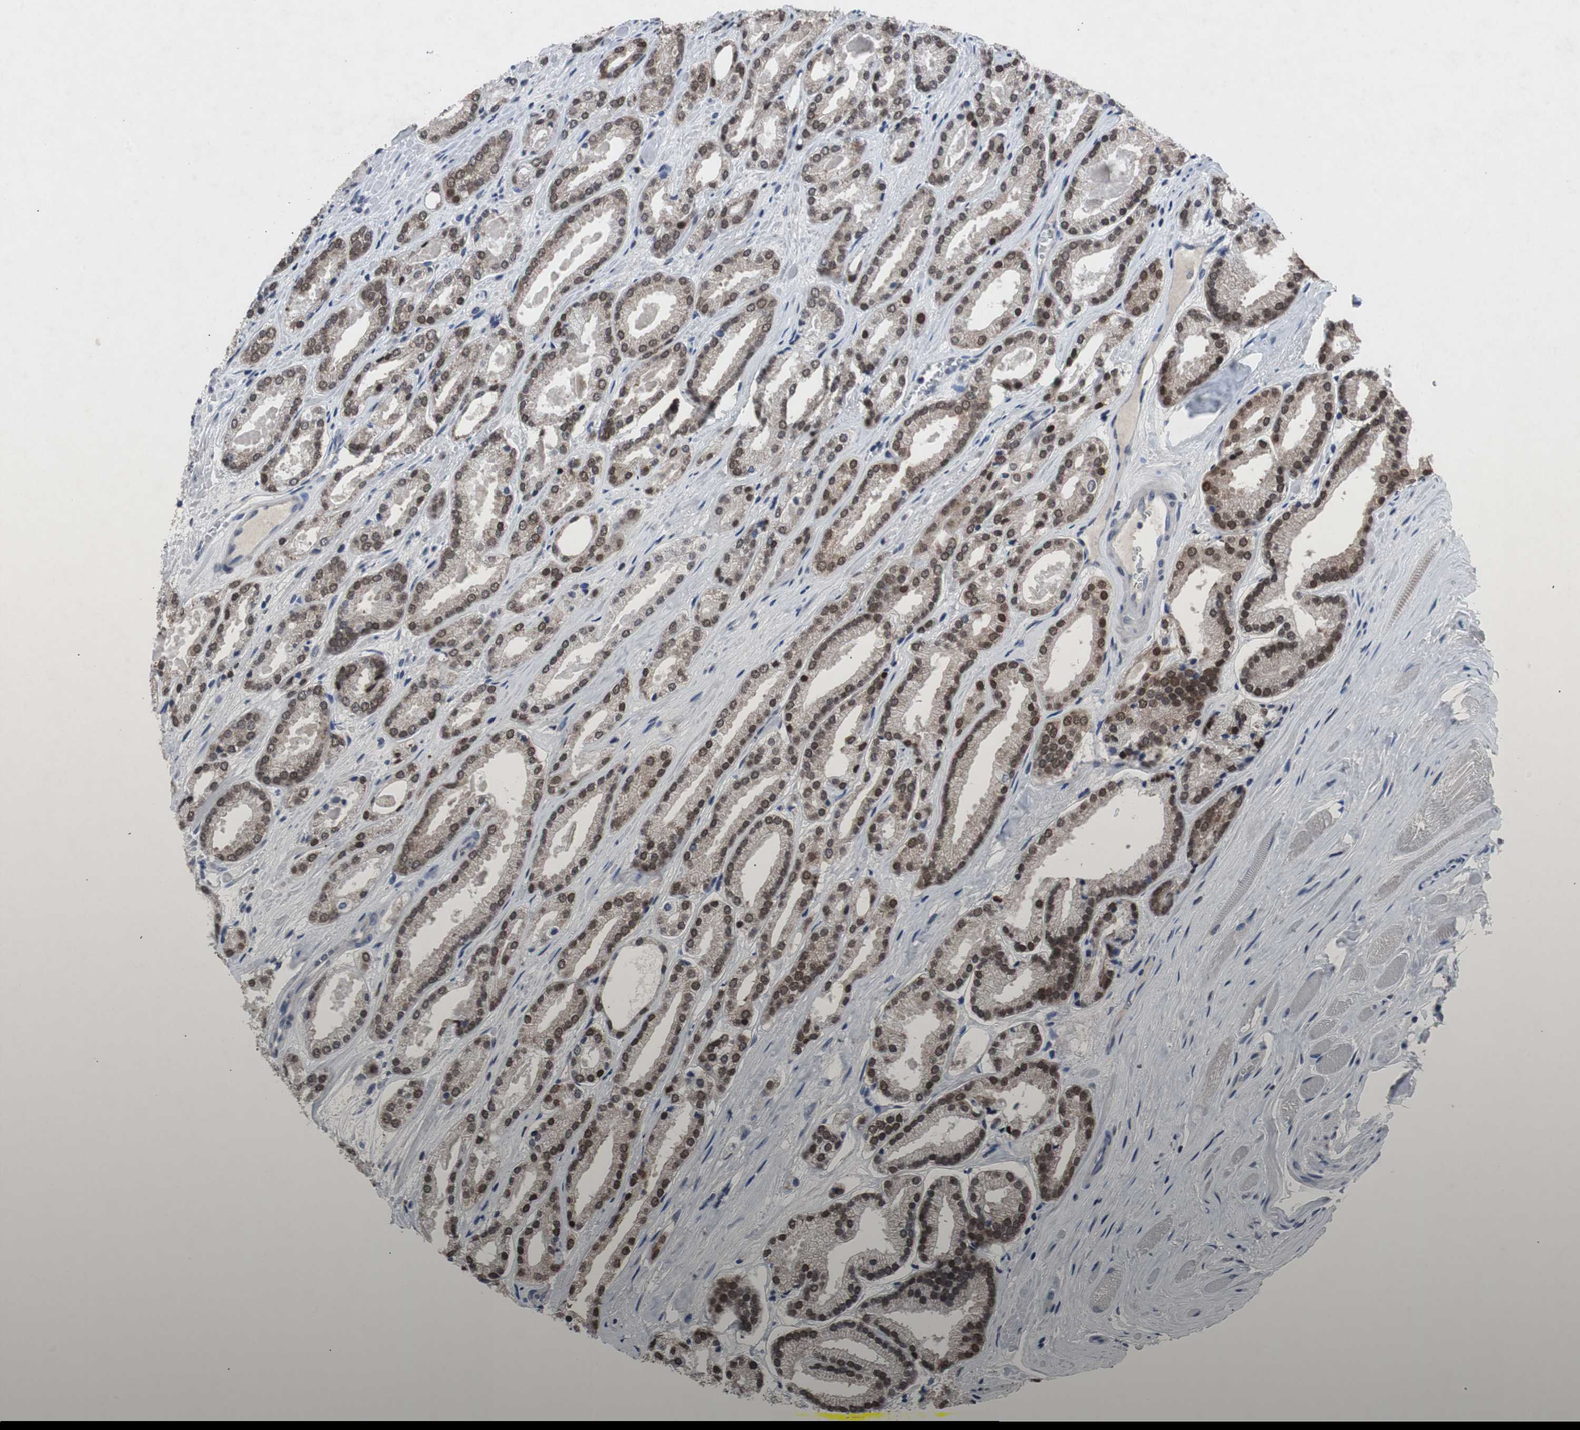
{"staining": {"intensity": "moderate", "quantity": ">75%", "location": "nuclear"}, "tissue": "prostate cancer", "cell_type": "Tumor cells", "image_type": "cancer", "snomed": [{"axis": "morphology", "description": "Adenocarcinoma, Low grade"}, {"axis": "topography", "description": "Prostate"}], "caption": "IHC micrograph of neoplastic tissue: human prostate cancer (adenocarcinoma (low-grade)) stained using immunohistochemistry (IHC) demonstrates medium levels of moderate protein expression localized specifically in the nuclear of tumor cells, appearing as a nuclear brown color.", "gene": "RBM47", "patient": {"sex": "male", "age": 59}}